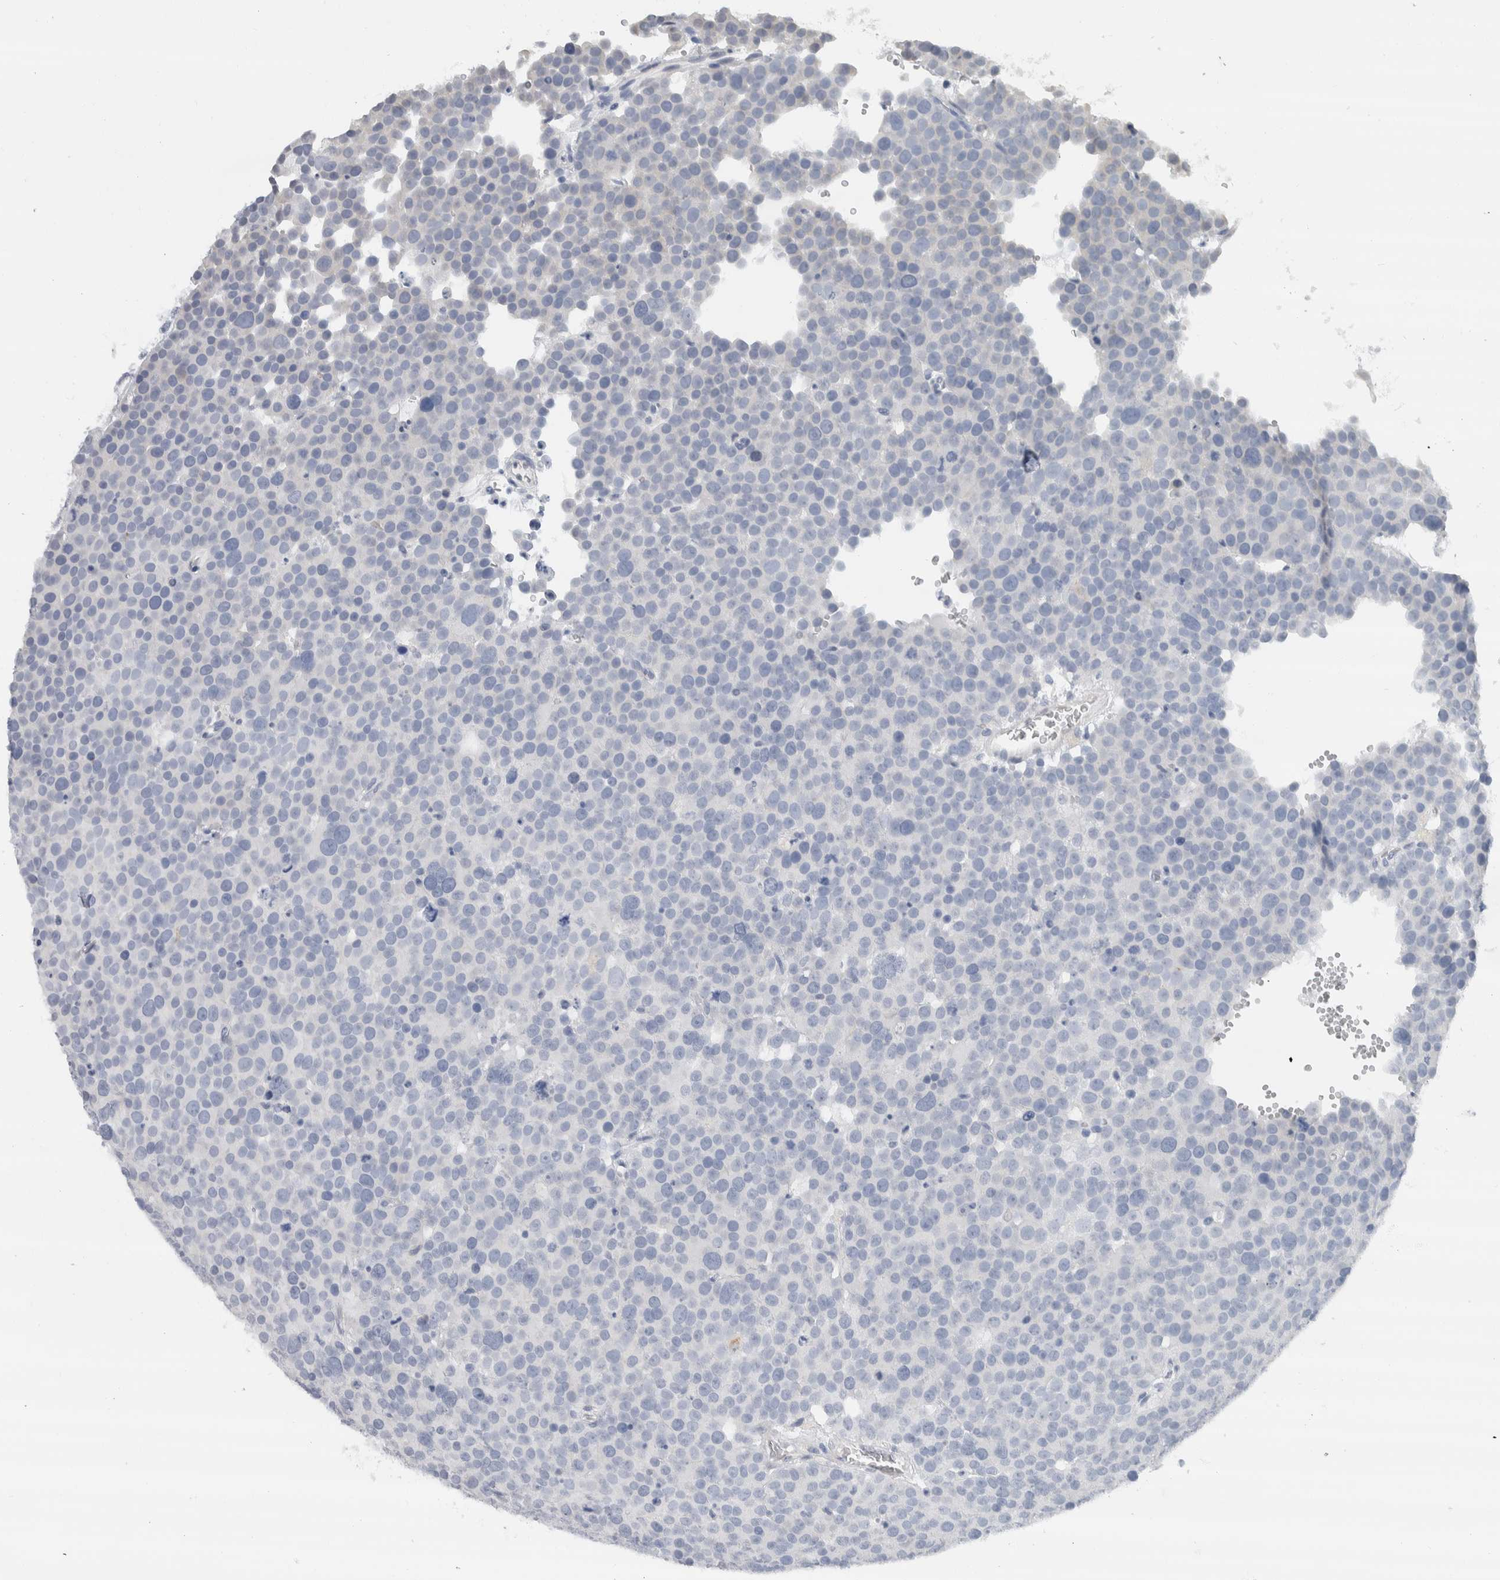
{"staining": {"intensity": "negative", "quantity": "none", "location": "none"}, "tissue": "testis cancer", "cell_type": "Tumor cells", "image_type": "cancer", "snomed": [{"axis": "morphology", "description": "Seminoma, NOS"}, {"axis": "topography", "description": "Testis"}], "caption": "Tumor cells are negative for protein expression in human testis cancer (seminoma).", "gene": "NEFM", "patient": {"sex": "male", "age": 71}}